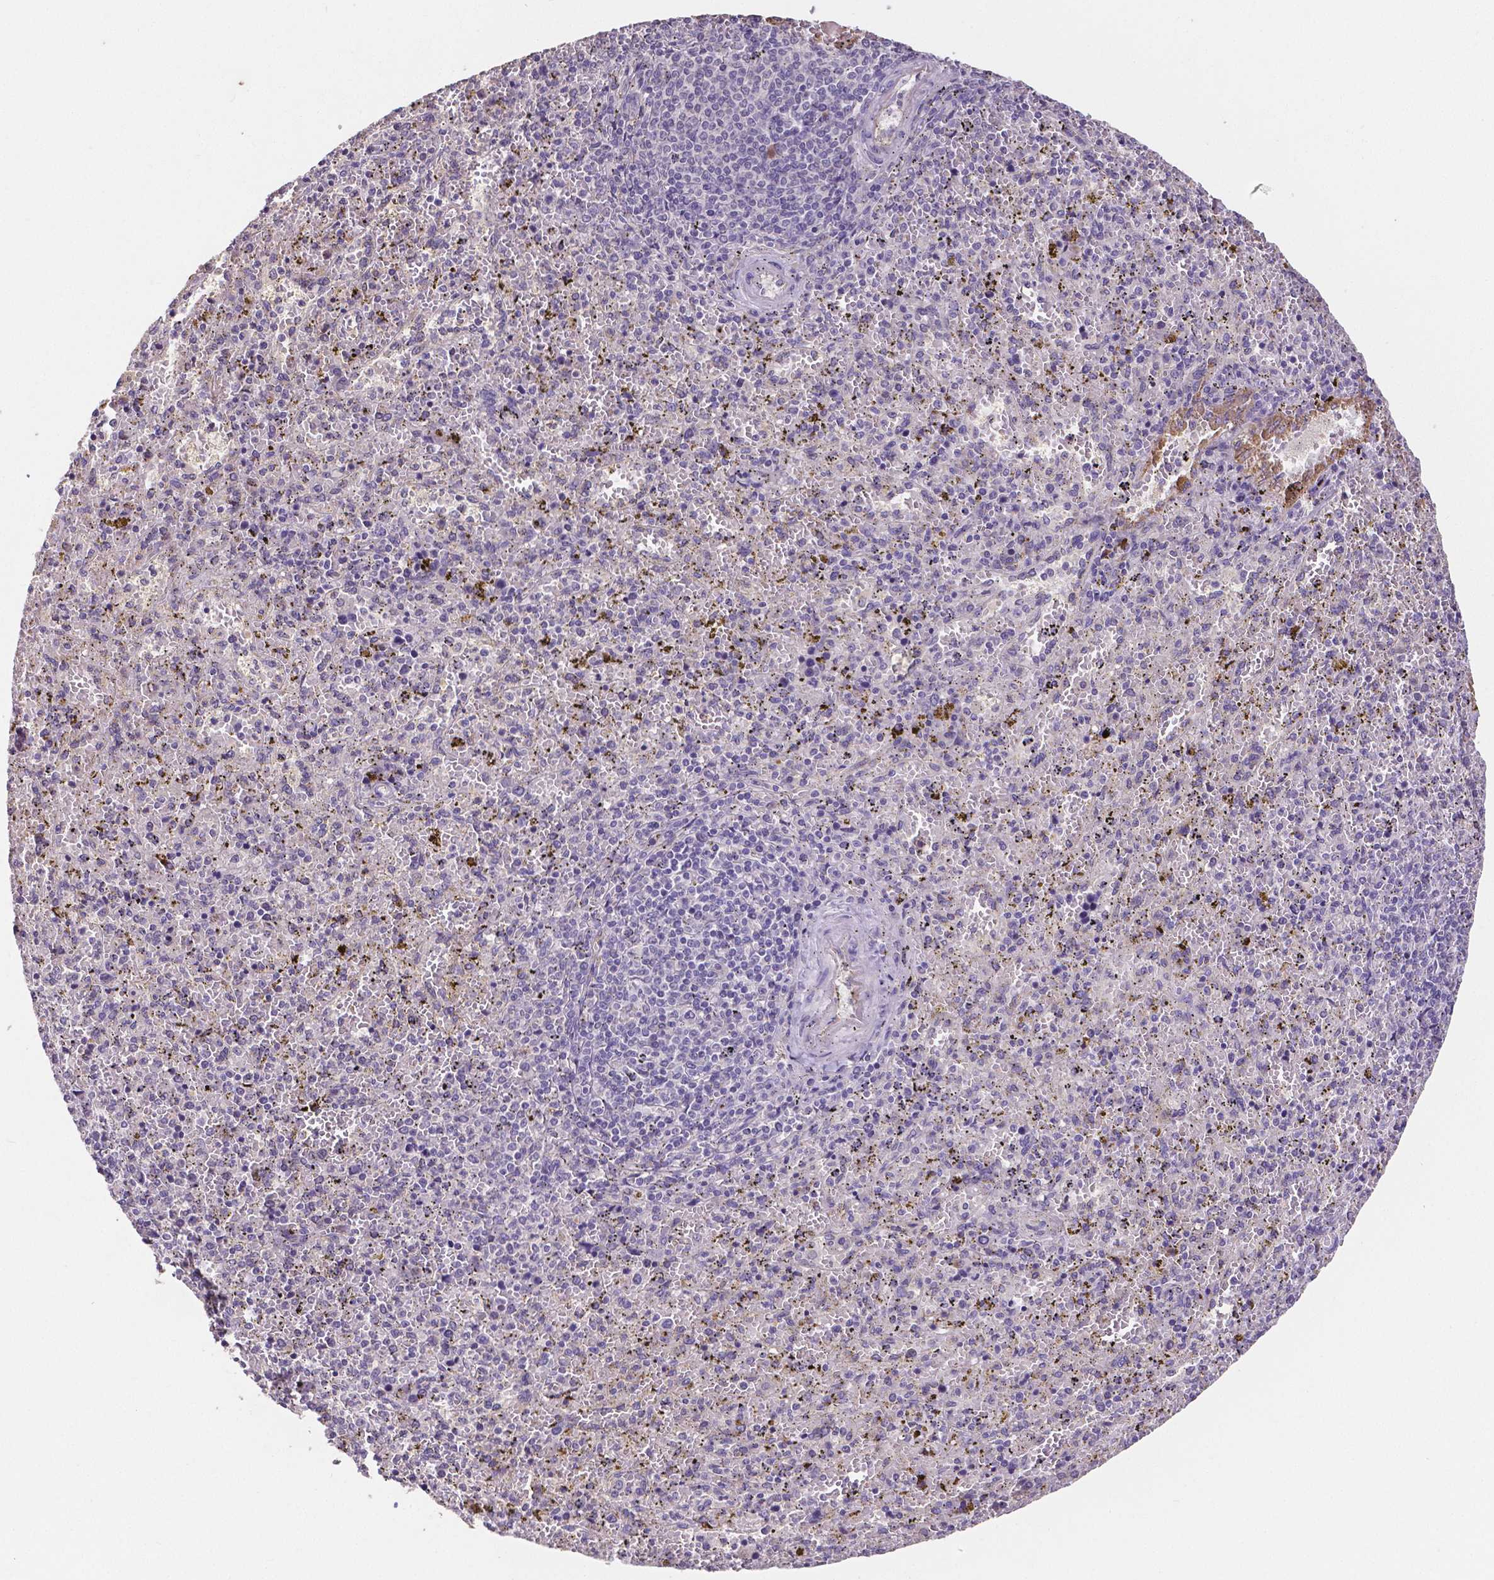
{"staining": {"intensity": "negative", "quantity": "none", "location": "none"}, "tissue": "spleen", "cell_type": "Cells in red pulp", "image_type": "normal", "snomed": [{"axis": "morphology", "description": "Normal tissue, NOS"}, {"axis": "topography", "description": "Spleen"}], "caption": "Immunohistochemistry image of normal human spleen stained for a protein (brown), which reveals no positivity in cells in red pulp.", "gene": "ELAVL2", "patient": {"sex": "female", "age": 50}}